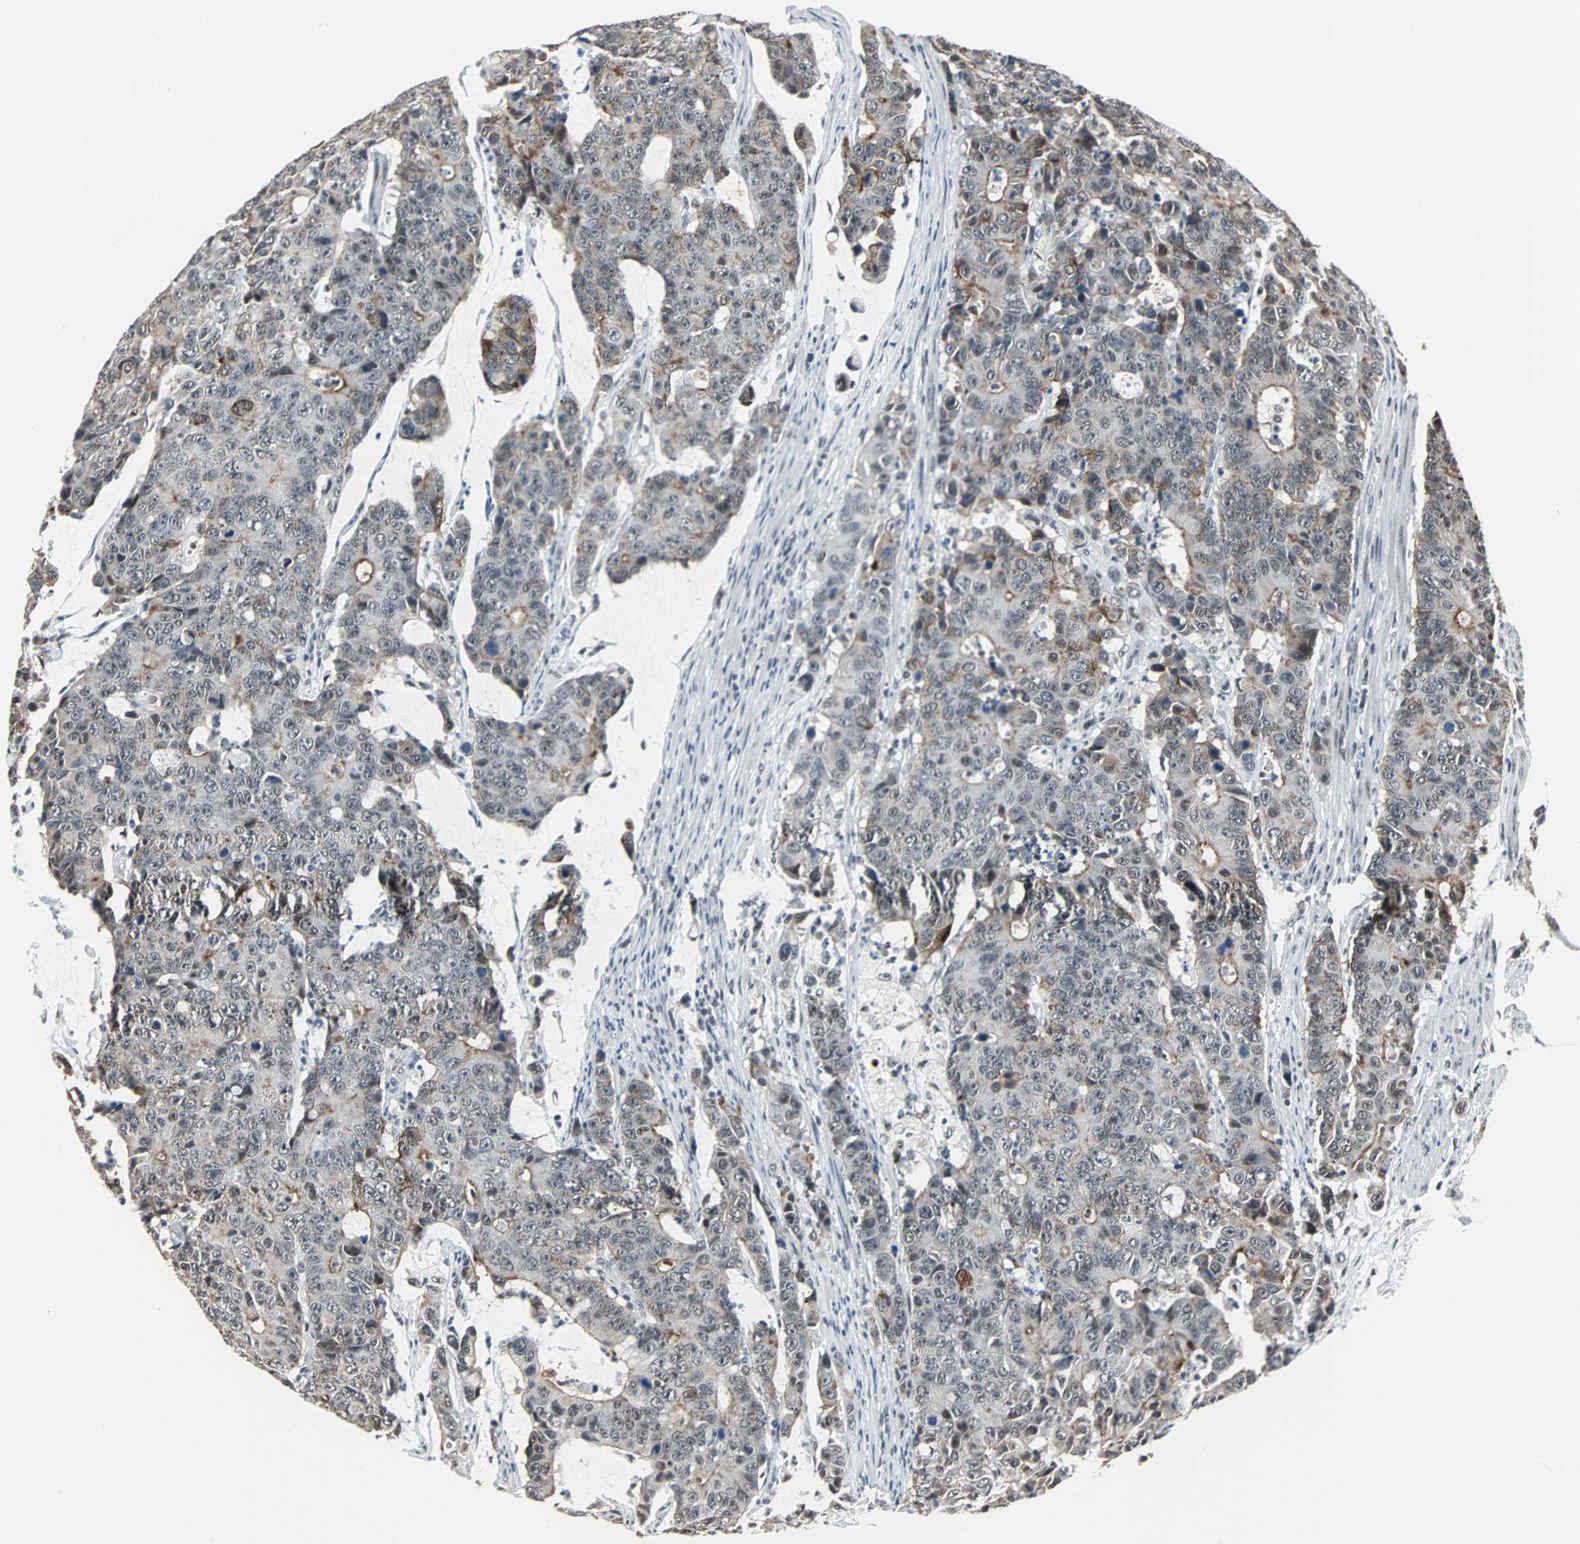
{"staining": {"intensity": "moderate", "quantity": "<25%", "location": "cytoplasmic/membranous"}, "tissue": "colorectal cancer", "cell_type": "Tumor cells", "image_type": "cancer", "snomed": [{"axis": "morphology", "description": "Adenocarcinoma, NOS"}, {"axis": "topography", "description": "Colon"}], "caption": "Protein staining of adenocarcinoma (colorectal) tissue exhibits moderate cytoplasmic/membranous positivity in approximately <25% of tumor cells.", "gene": "MKX", "patient": {"sex": "female", "age": 86}}